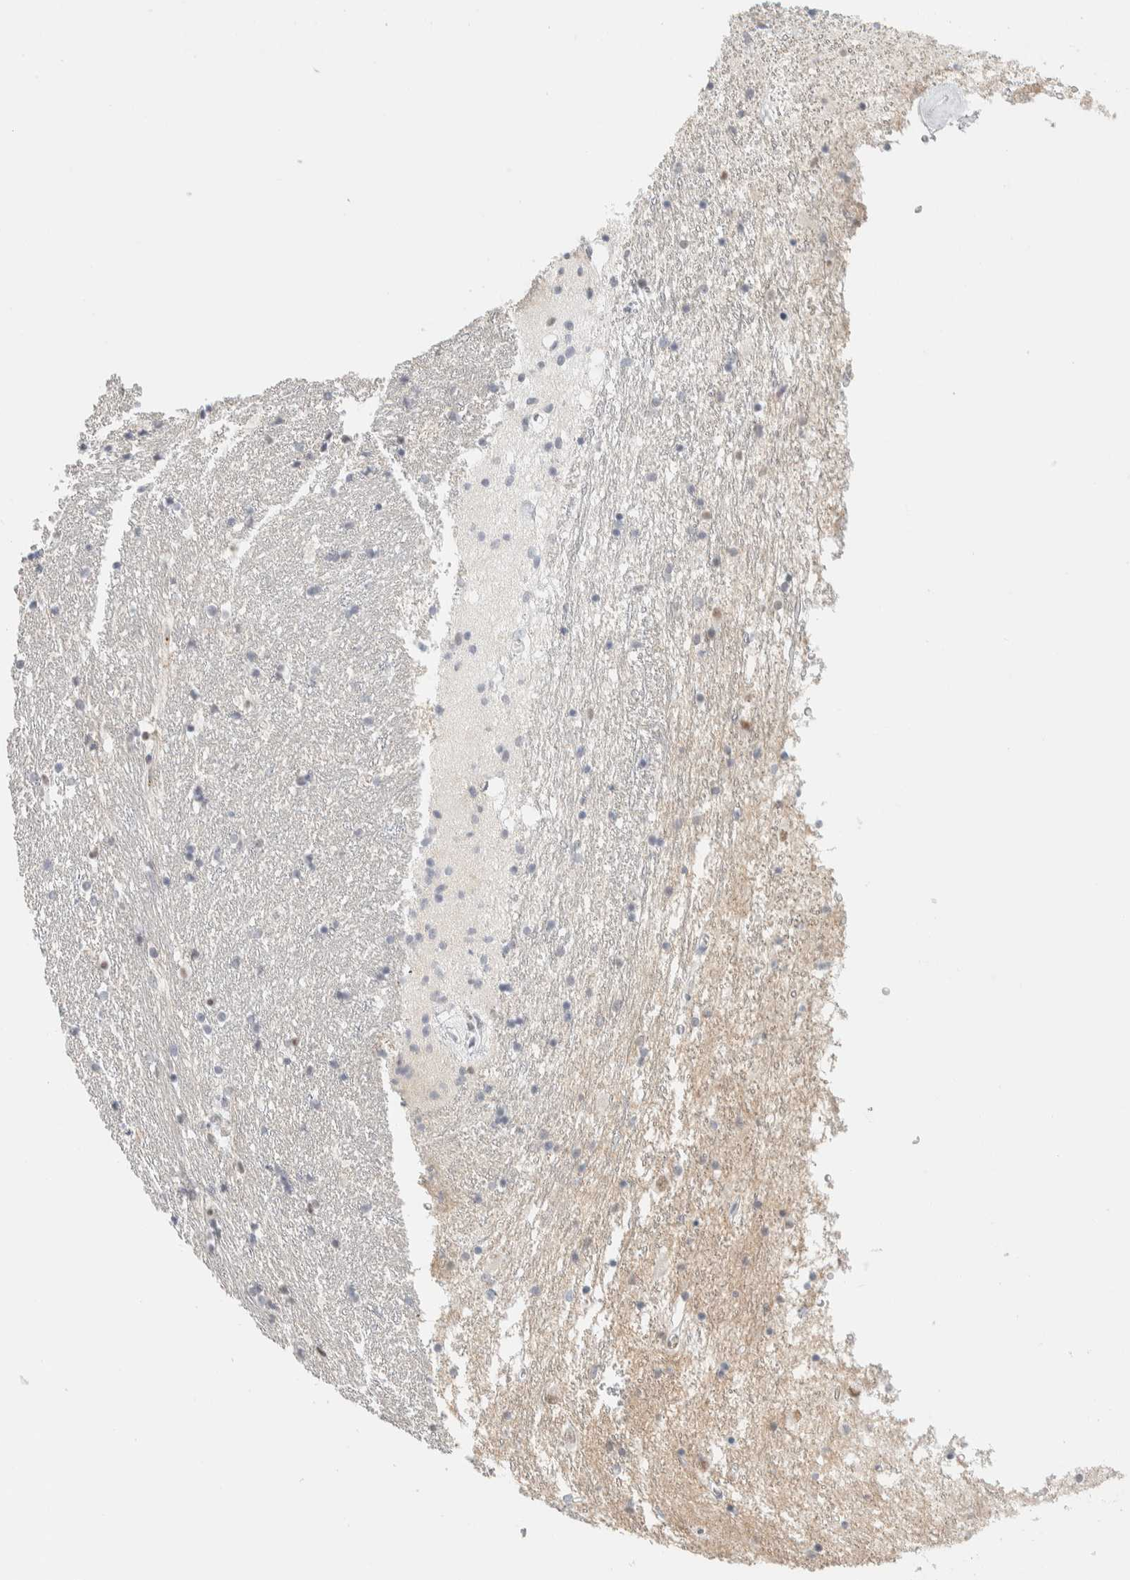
{"staining": {"intensity": "negative", "quantity": "none", "location": "none"}, "tissue": "caudate", "cell_type": "Glial cells", "image_type": "normal", "snomed": [{"axis": "morphology", "description": "Normal tissue, NOS"}, {"axis": "topography", "description": "Lateral ventricle wall"}], "caption": "This is an immunohistochemistry (IHC) micrograph of benign caudate. There is no positivity in glial cells.", "gene": "CDH17", "patient": {"sex": "female", "age": 54}}